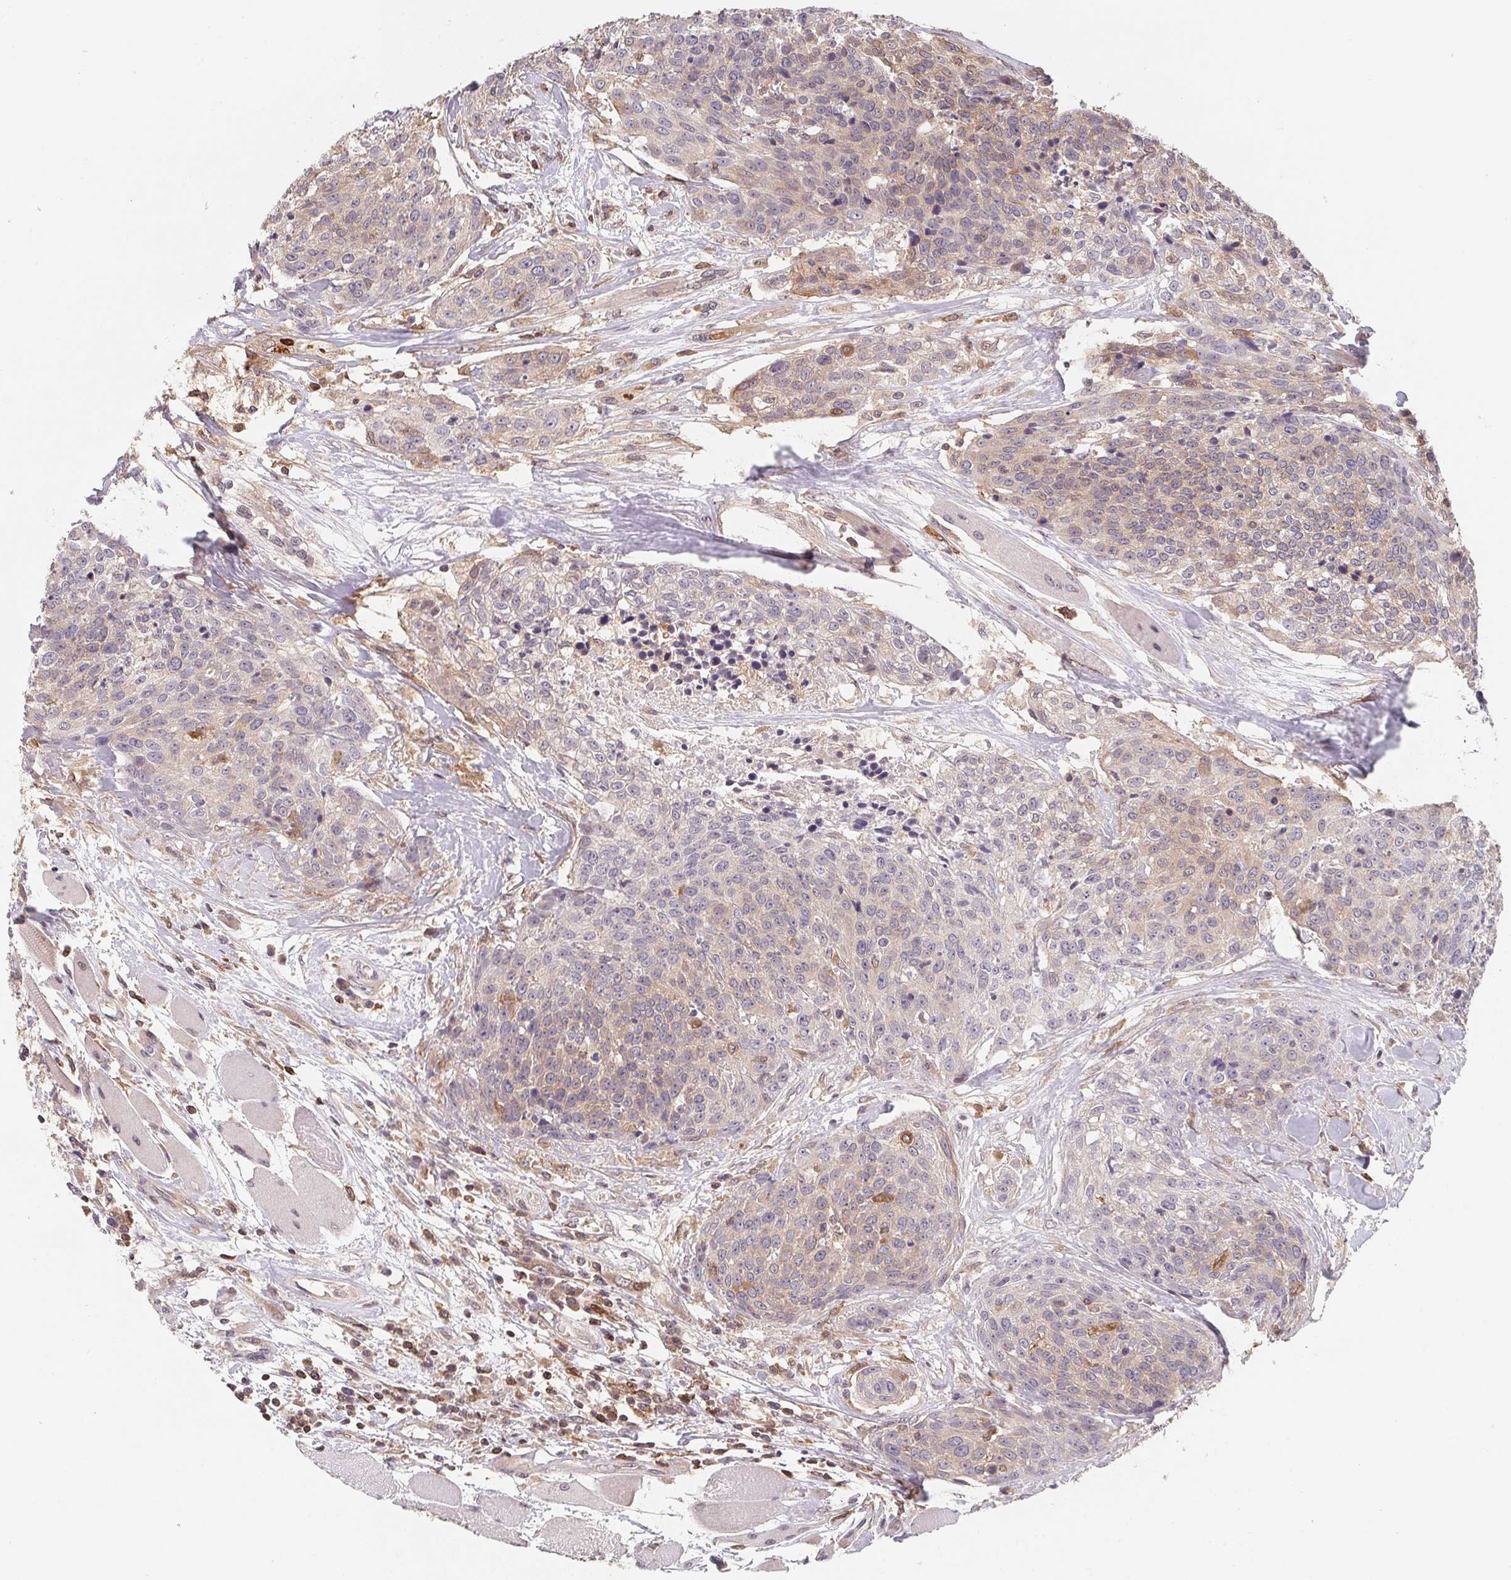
{"staining": {"intensity": "negative", "quantity": "none", "location": "none"}, "tissue": "head and neck cancer", "cell_type": "Tumor cells", "image_type": "cancer", "snomed": [{"axis": "morphology", "description": "Squamous cell carcinoma, NOS"}, {"axis": "topography", "description": "Oral tissue"}, {"axis": "topography", "description": "Head-Neck"}], "caption": "A high-resolution micrograph shows immunohistochemistry (IHC) staining of head and neck cancer (squamous cell carcinoma), which shows no significant positivity in tumor cells.", "gene": "ANKRD13A", "patient": {"sex": "male", "age": 64}}